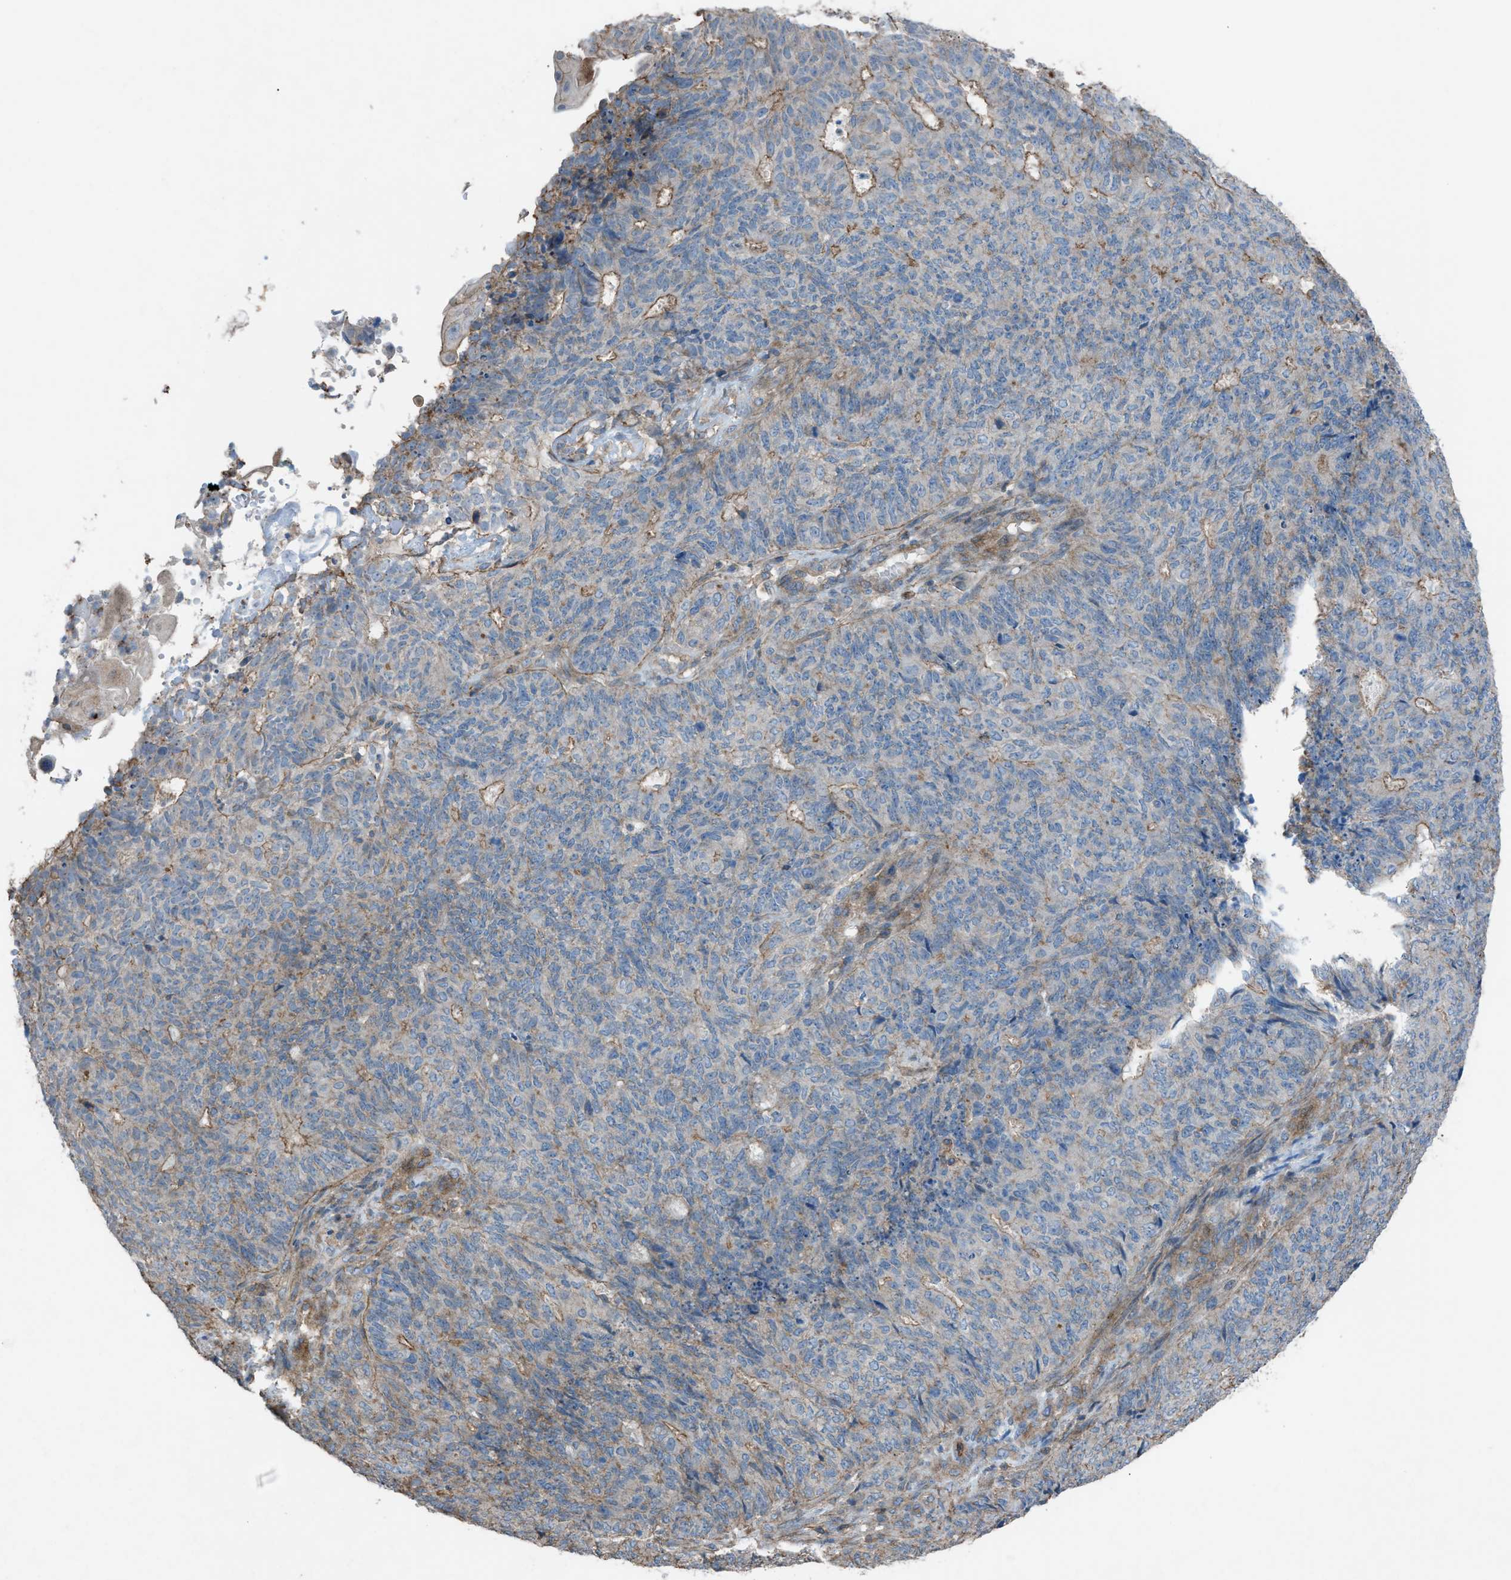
{"staining": {"intensity": "weak", "quantity": "<25%", "location": "cytoplasmic/membranous"}, "tissue": "endometrial cancer", "cell_type": "Tumor cells", "image_type": "cancer", "snomed": [{"axis": "morphology", "description": "Adenocarcinoma, NOS"}, {"axis": "topography", "description": "Endometrium"}], "caption": "Immunohistochemical staining of human endometrial cancer reveals no significant expression in tumor cells.", "gene": "NCK2", "patient": {"sex": "female", "age": 32}}